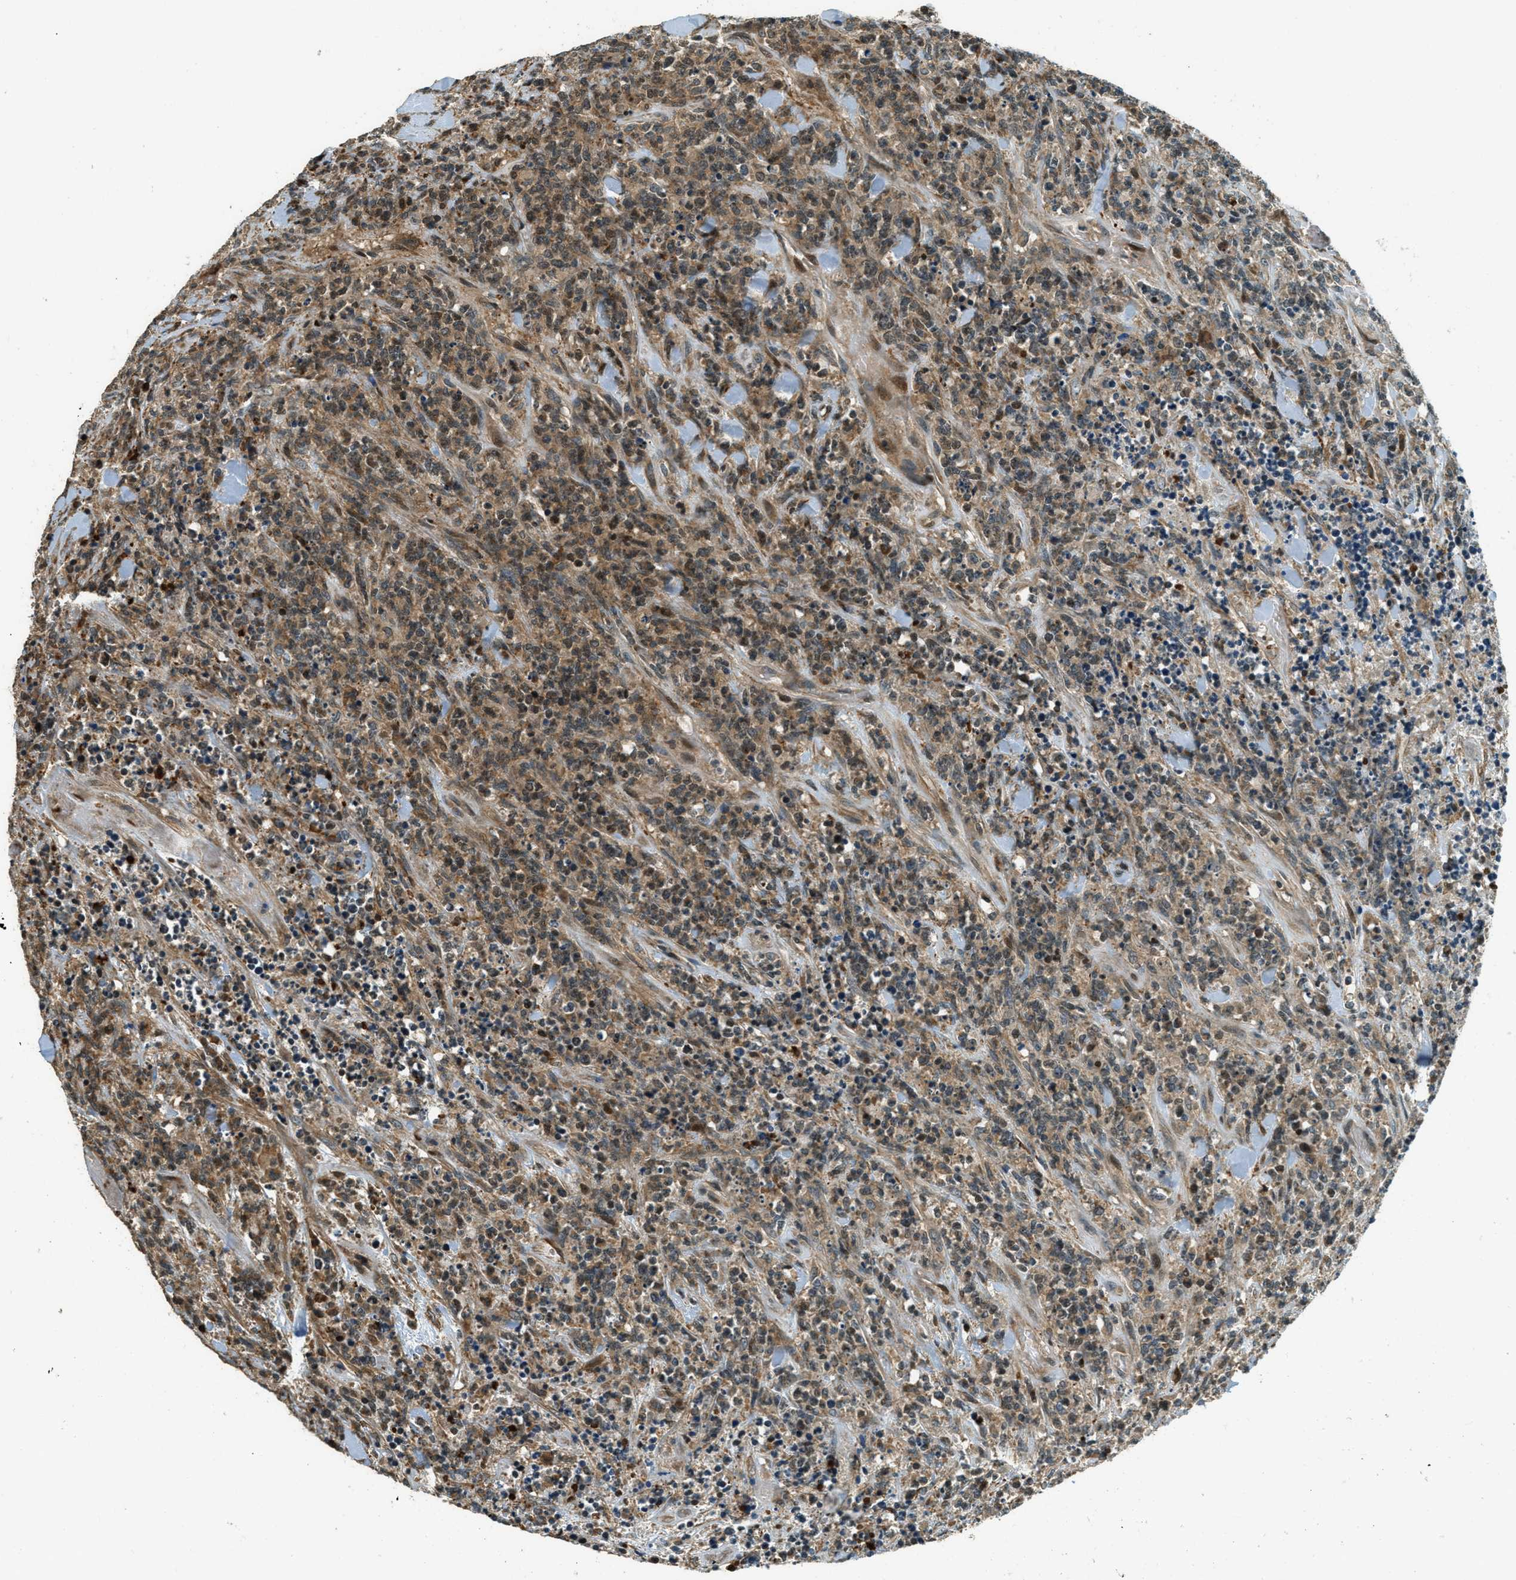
{"staining": {"intensity": "moderate", "quantity": ">75%", "location": "cytoplasmic/membranous,nuclear"}, "tissue": "lymphoma", "cell_type": "Tumor cells", "image_type": "cancer", "snomed": [{"axis": "morphology", "description": "Malignant lymphoma, non-Hodgkin's type, High grade"}, {"axis": "topography", "description": "Soft tissue"}], "caption": "Immunohistochemical staining of malignant lymphoma, non-Hodgkin's type (high-grade) reveals medium levels of moderate cytoplasmic/membranous and nuclear staining in approximately >75% of tumor cells. Ihc stains the protein of interest in brown and the nuclei are stained blue.", "gene": "PTPN23", "patient": {"sex": "male", "age": 18}}